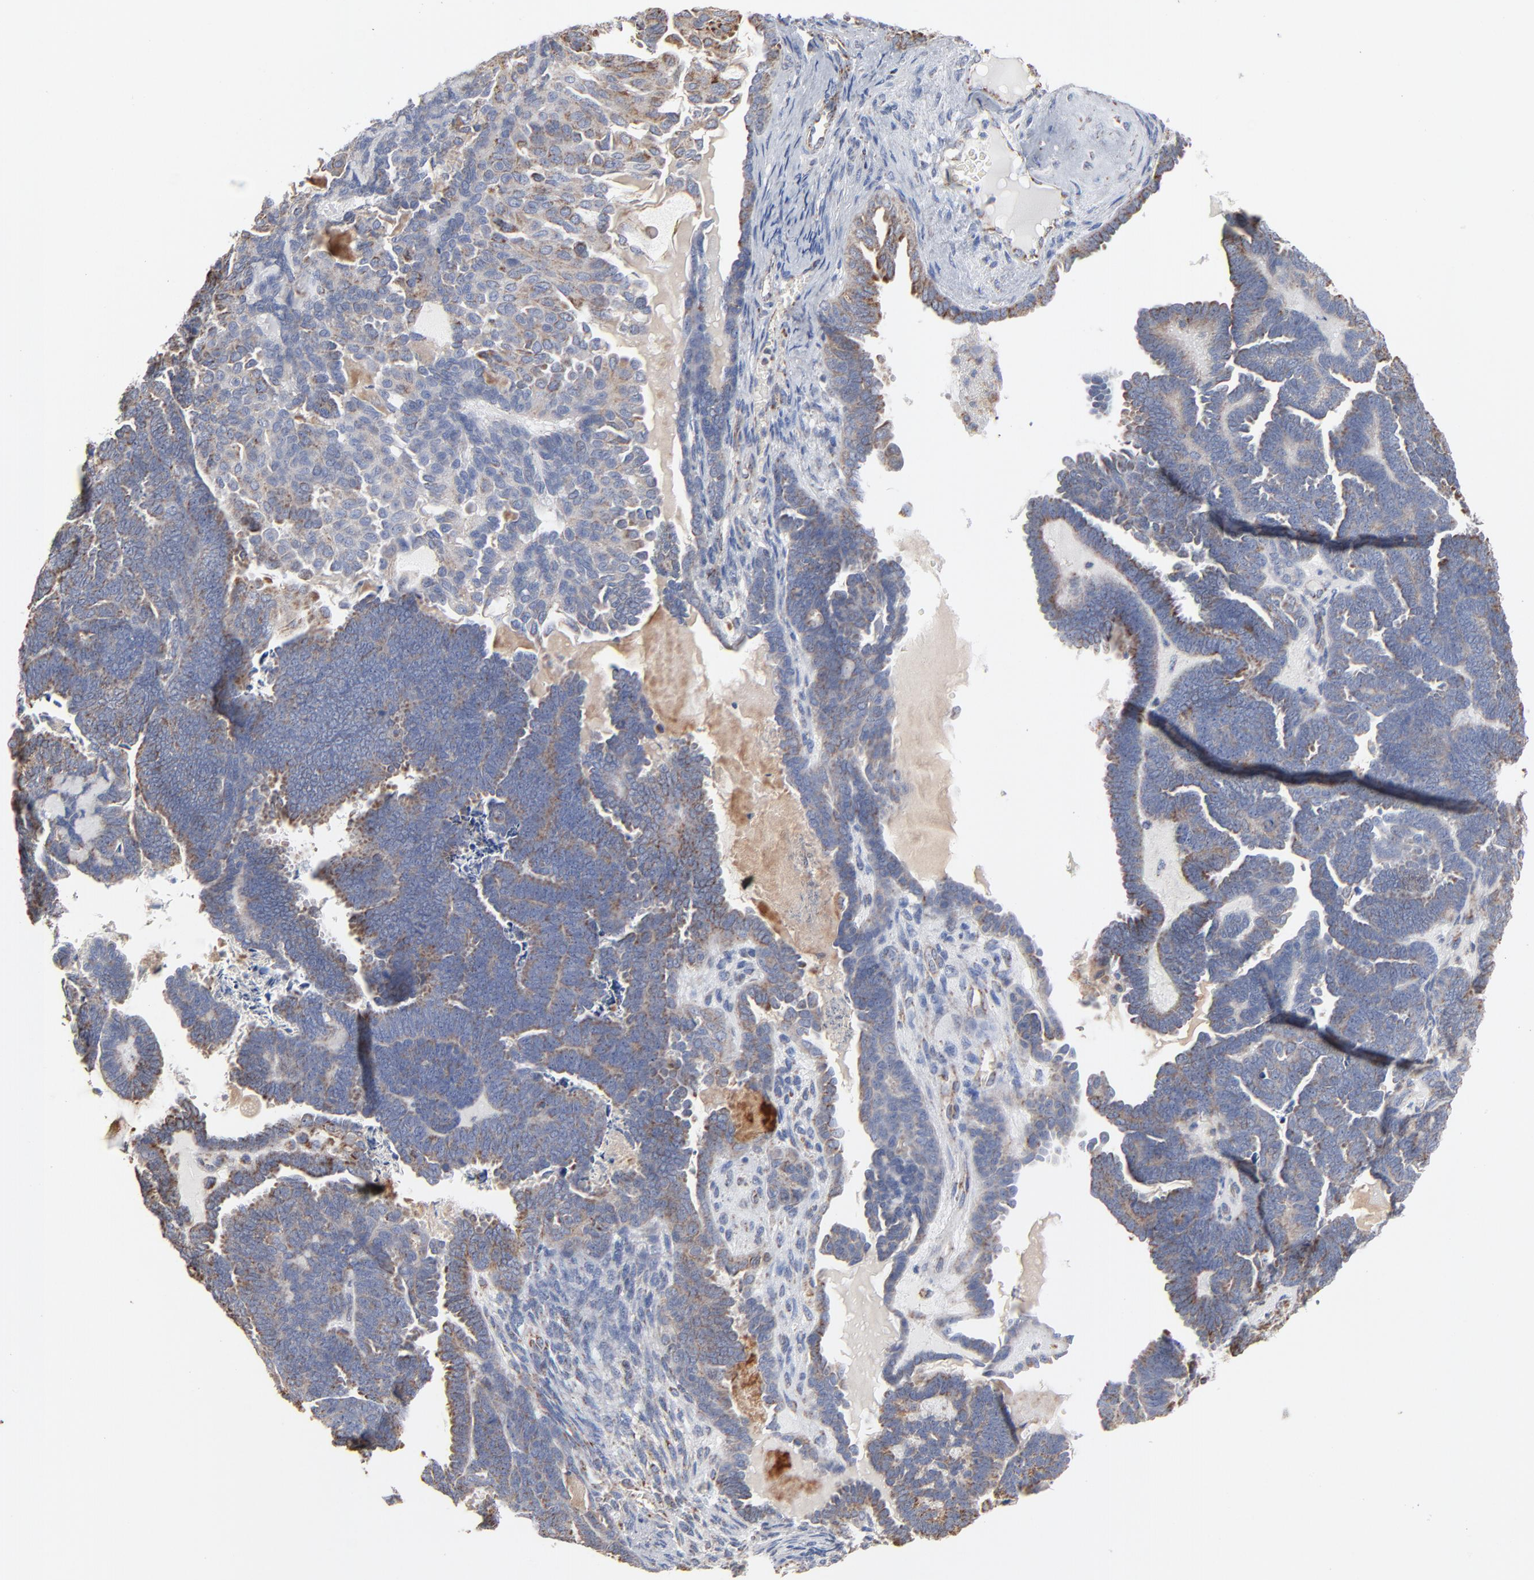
{"staining": {"intensity": "moderate", "quantity": ">75%", "location": "cytoplasmic/membranous"}, "tissue": "endometrial cancer", "cell_type": "Tumor cells", "image_type": "cancer", "snomed": [{"axis": "morphology", "description": "Neoplasm, malignant, NOS"}, {"axis": "topography", "description": "Endometrium"}], "caption": "Immunohistochemistry of endometrial malignant neoplasm demonstrates medium levels of moderate cytoplasmic/membranous positivity in about >75% of tumor cells.", "gene": "UQCRC1", "patient": {"sex": "female", "age": 74}}